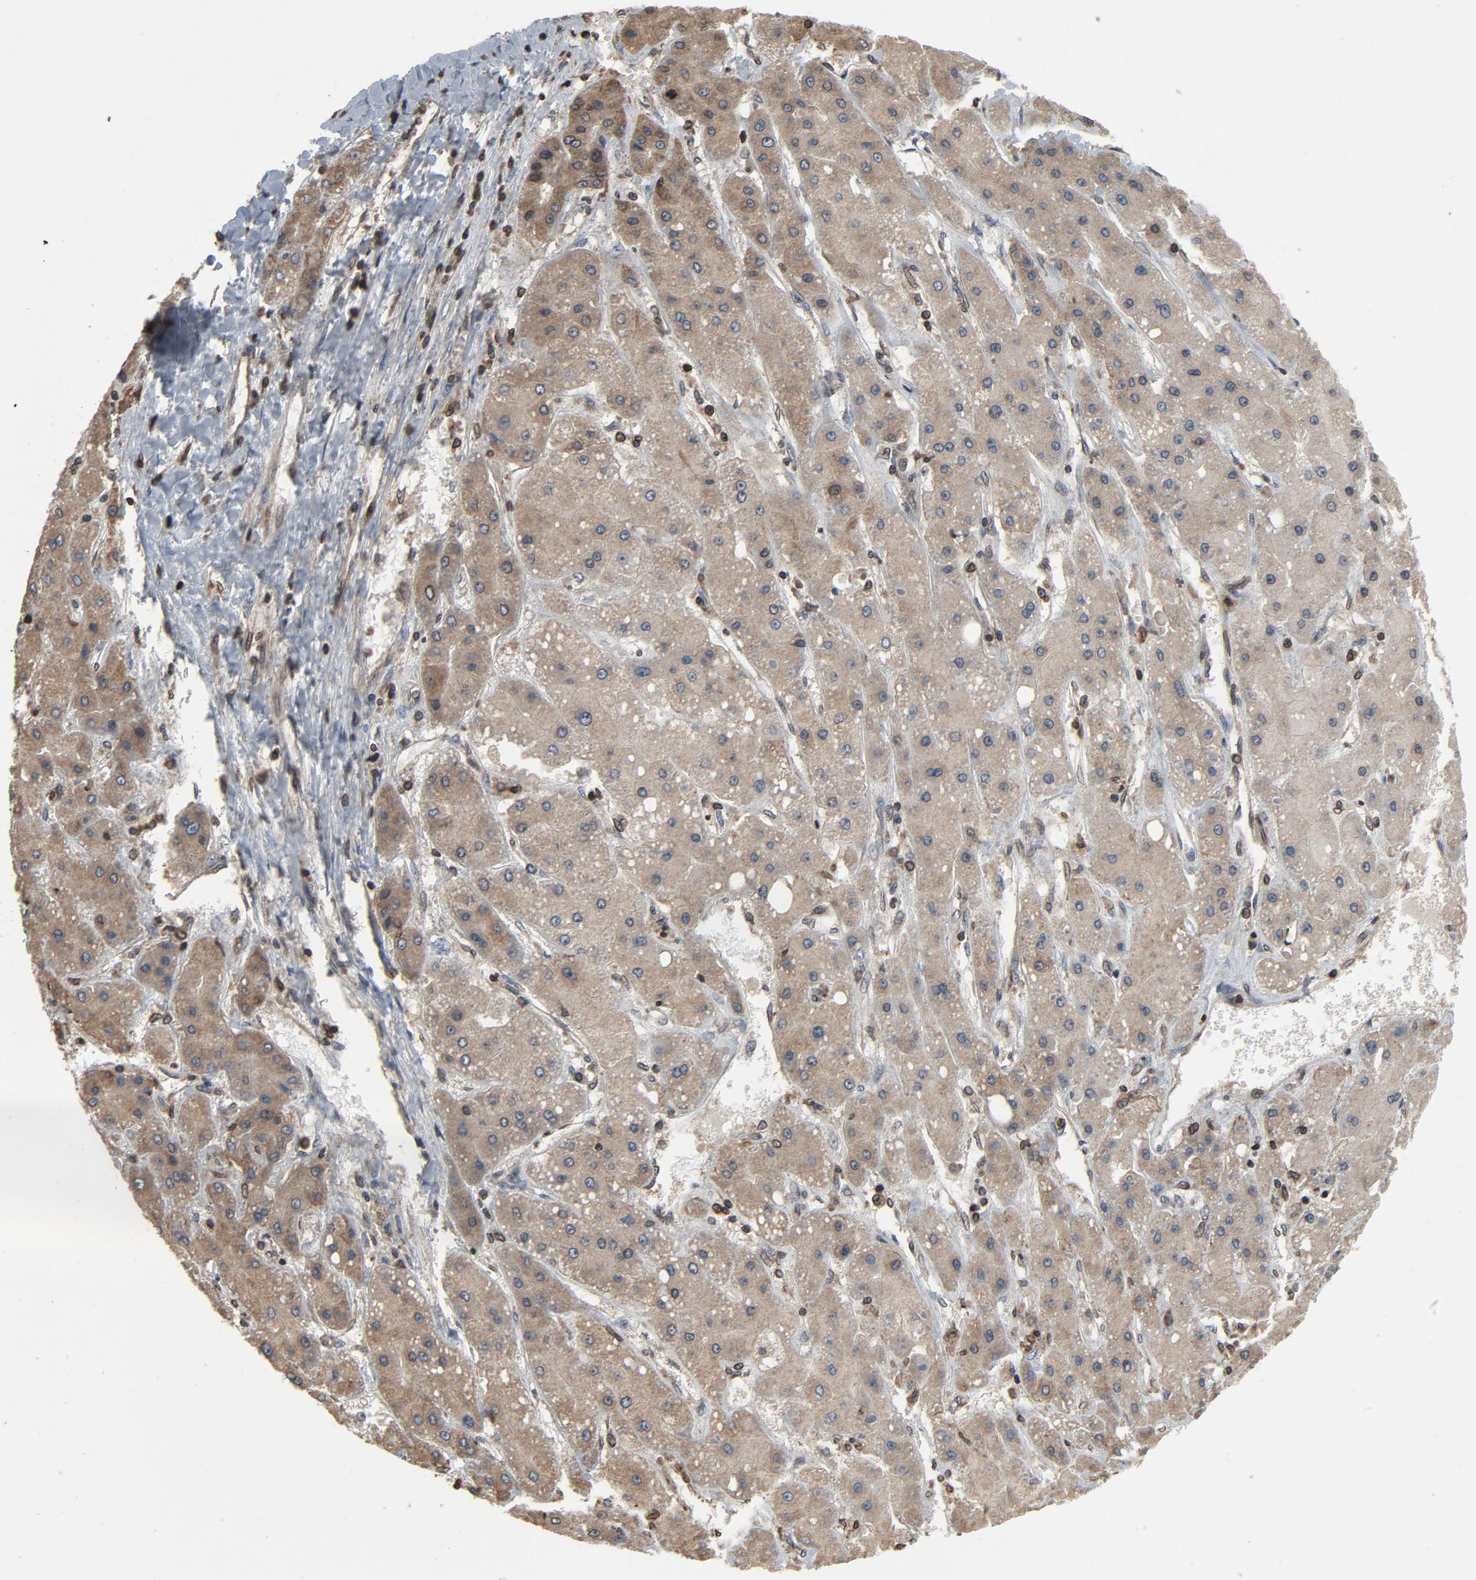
{"staining": {"intensity": "weak", "quantity": ">75%", "location": "cytoplasmic/membranous"}, "tissue": "liver cancer", "cell_type": "Tumor cells", "image_type": "cancer", "snomed": [{"axis": "morphology", "description": "Carcinoma, Hepatocellular, NOS"}, {"axis": "topography", "description": "Liver"}], "caption": "IHC histopathology image of liver hepatocellular carcinoma stained for a protein (brown), which exhibits low levels of weak cytoplasmic/membranous positivity in approximately >75% of tumor cells.", "gene": "UBE2D1", "patient": {"sex": "female", "age": 52}}